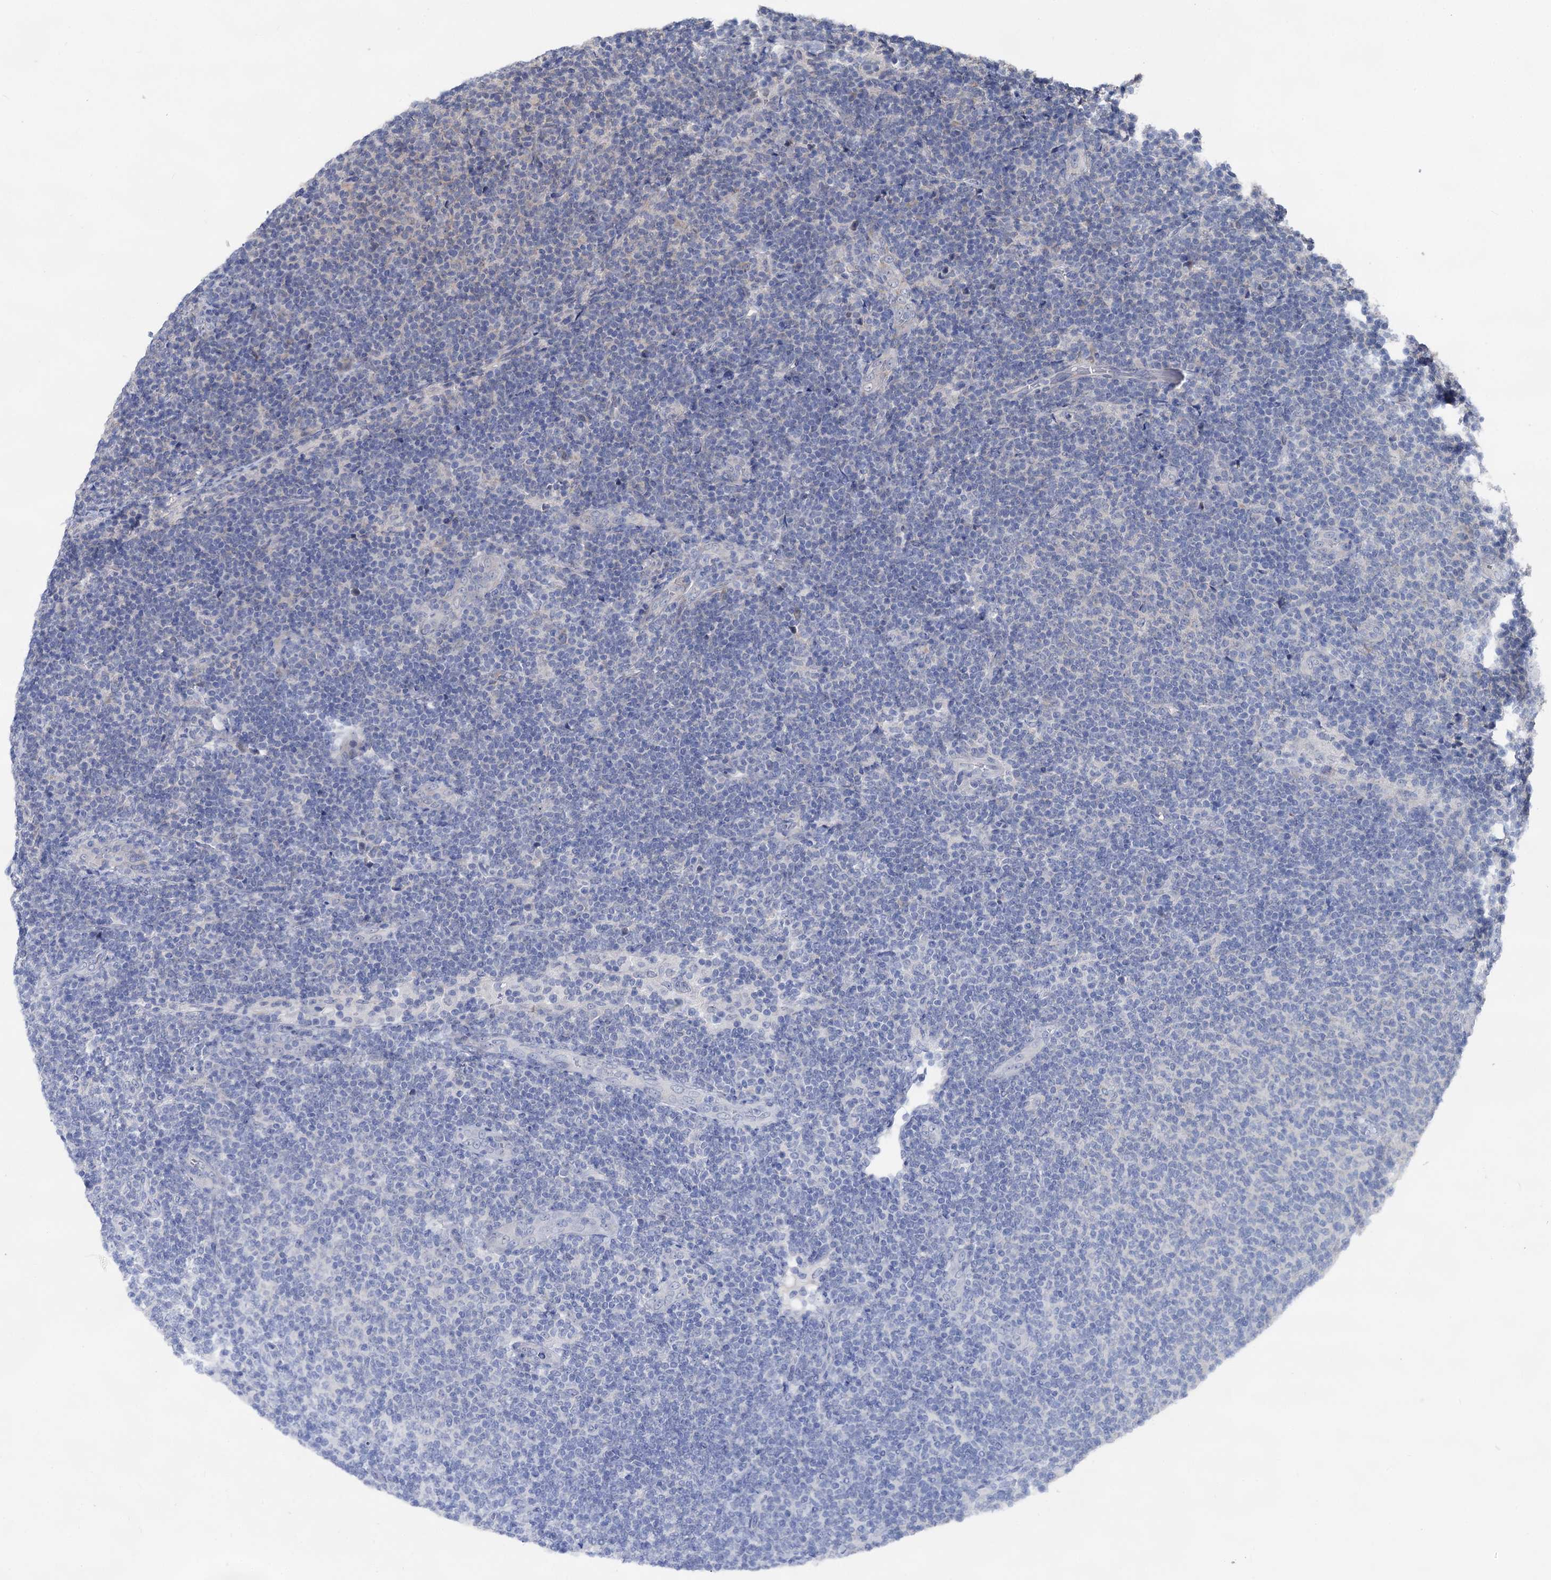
{"staining": {"intensity": "negative", "quantity": "none", "location": "none"}, "tissue": "lymphoma", "cell_type": "Tumor cells", "image_type": "cancer", "snomed": [{"axis": "morphology", "description": "Malignant lymphoma, non-Hodgkin's type, Low grade"}, {"axis": "topography", "description": "Lymph node"}], "caption": "Tumor cells show no significant expression in low-grade malignant lymphoma, non-Hodgkin's type. (DAB immunohistochemistry (IHC), high magnification).", "gene": "CAPRIN2", "patient": {"sex": "male", "age": 66}}